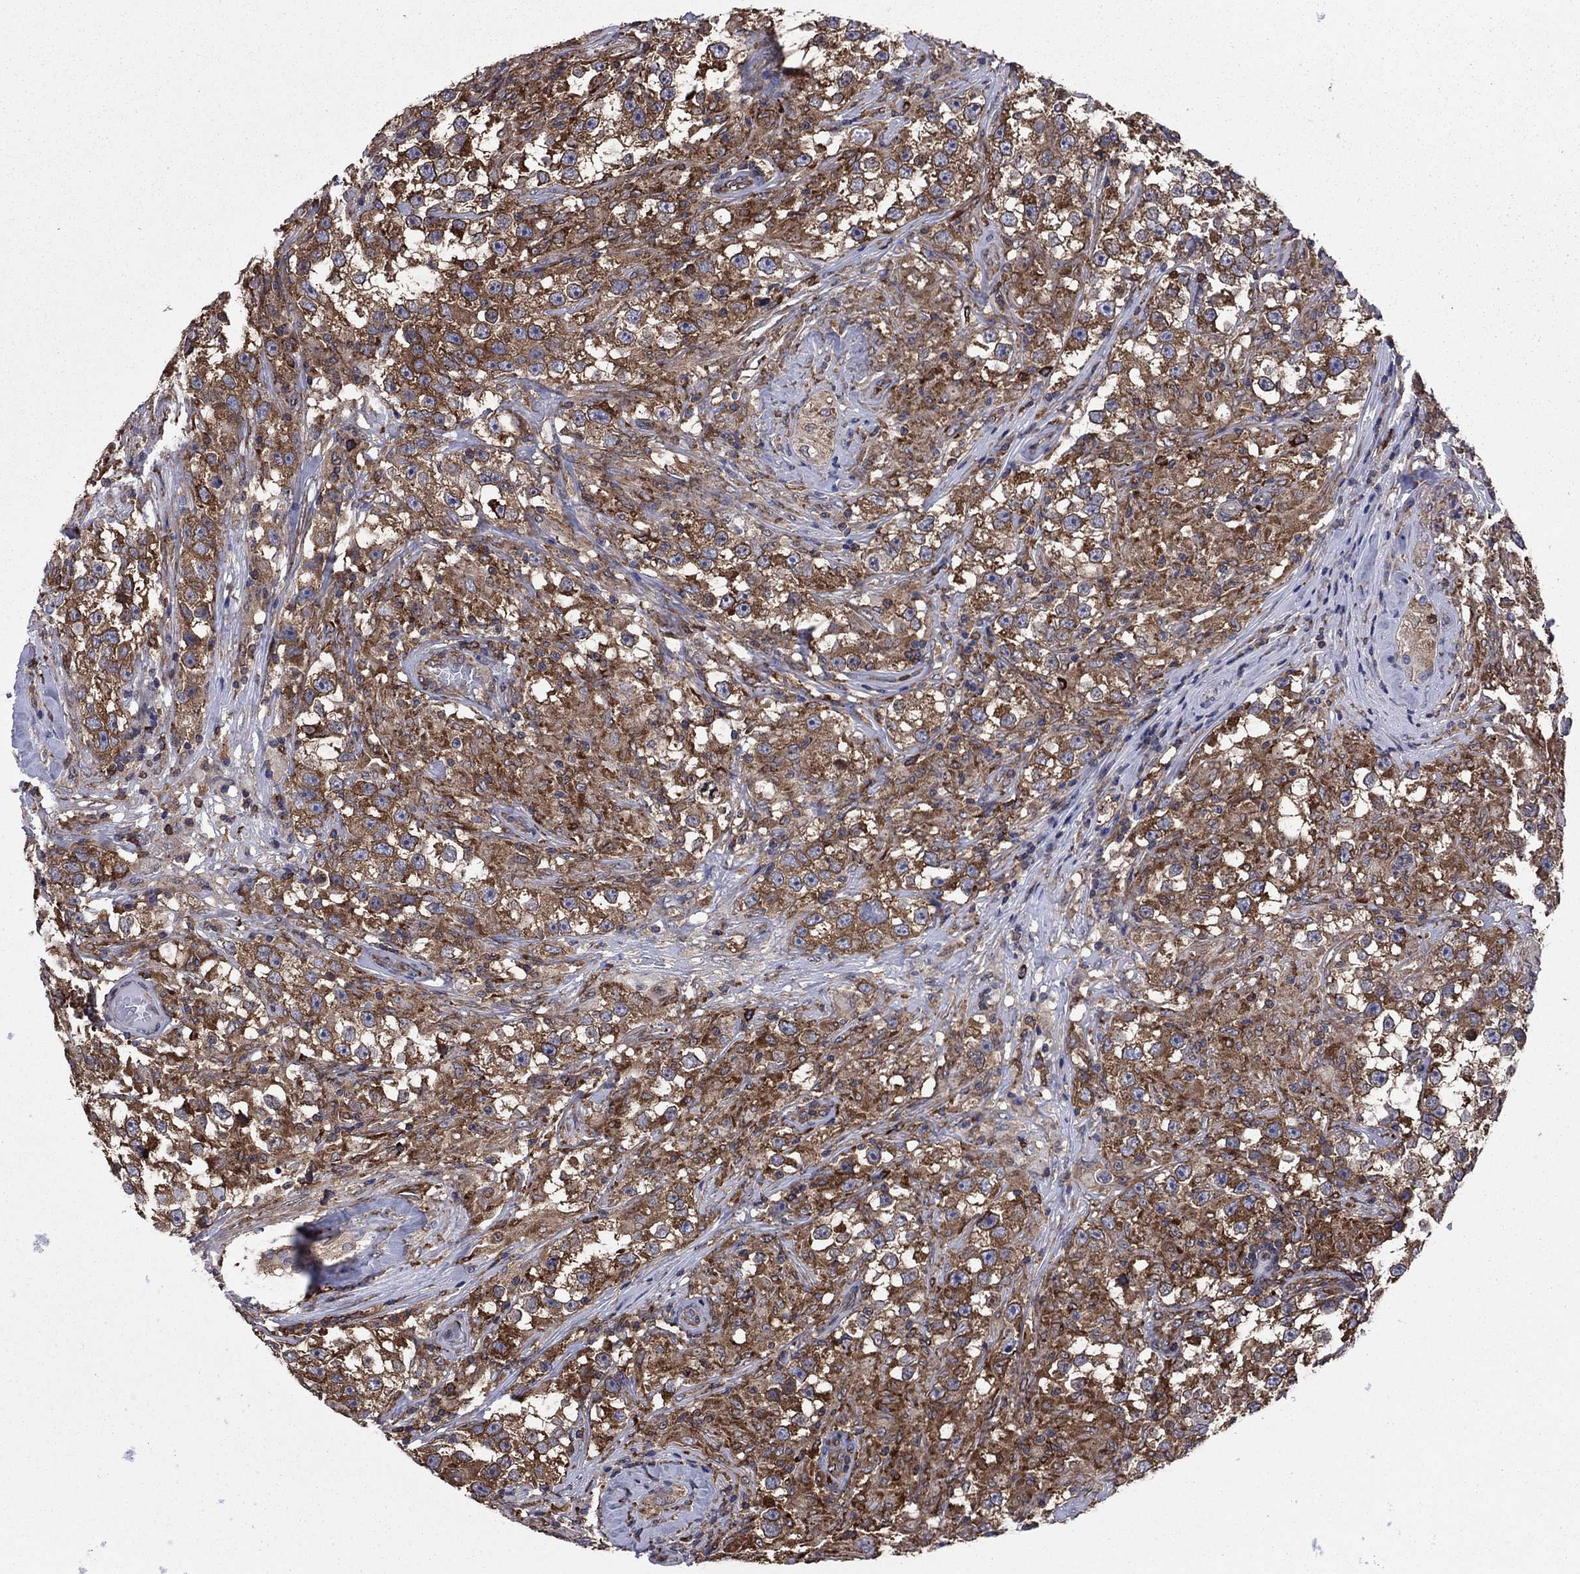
{"staining": {"intensity": "strong", "quantity": ">75%", "location": "cytoplasmic/membranous"}, "tissue": "testis cancer", "cell_type": "Tumor cells", "image_type": "cancer", "snomed": [{"axis": "morphology", "description": "Seminoma, NOS"}, {"axis": "topography", "description": "Testis"}], "caption": "High-magnification brightfield microscopy of testis cancer (seminoma) stained with DAB (brown) and counterstained with hematoxylin (blue). tumor cells exhibit strong cytoplasmic/membranous positivity is present in about>75% of cells.", "gene": "YBX1", "patient": {"sex": "male", "age": 46}}